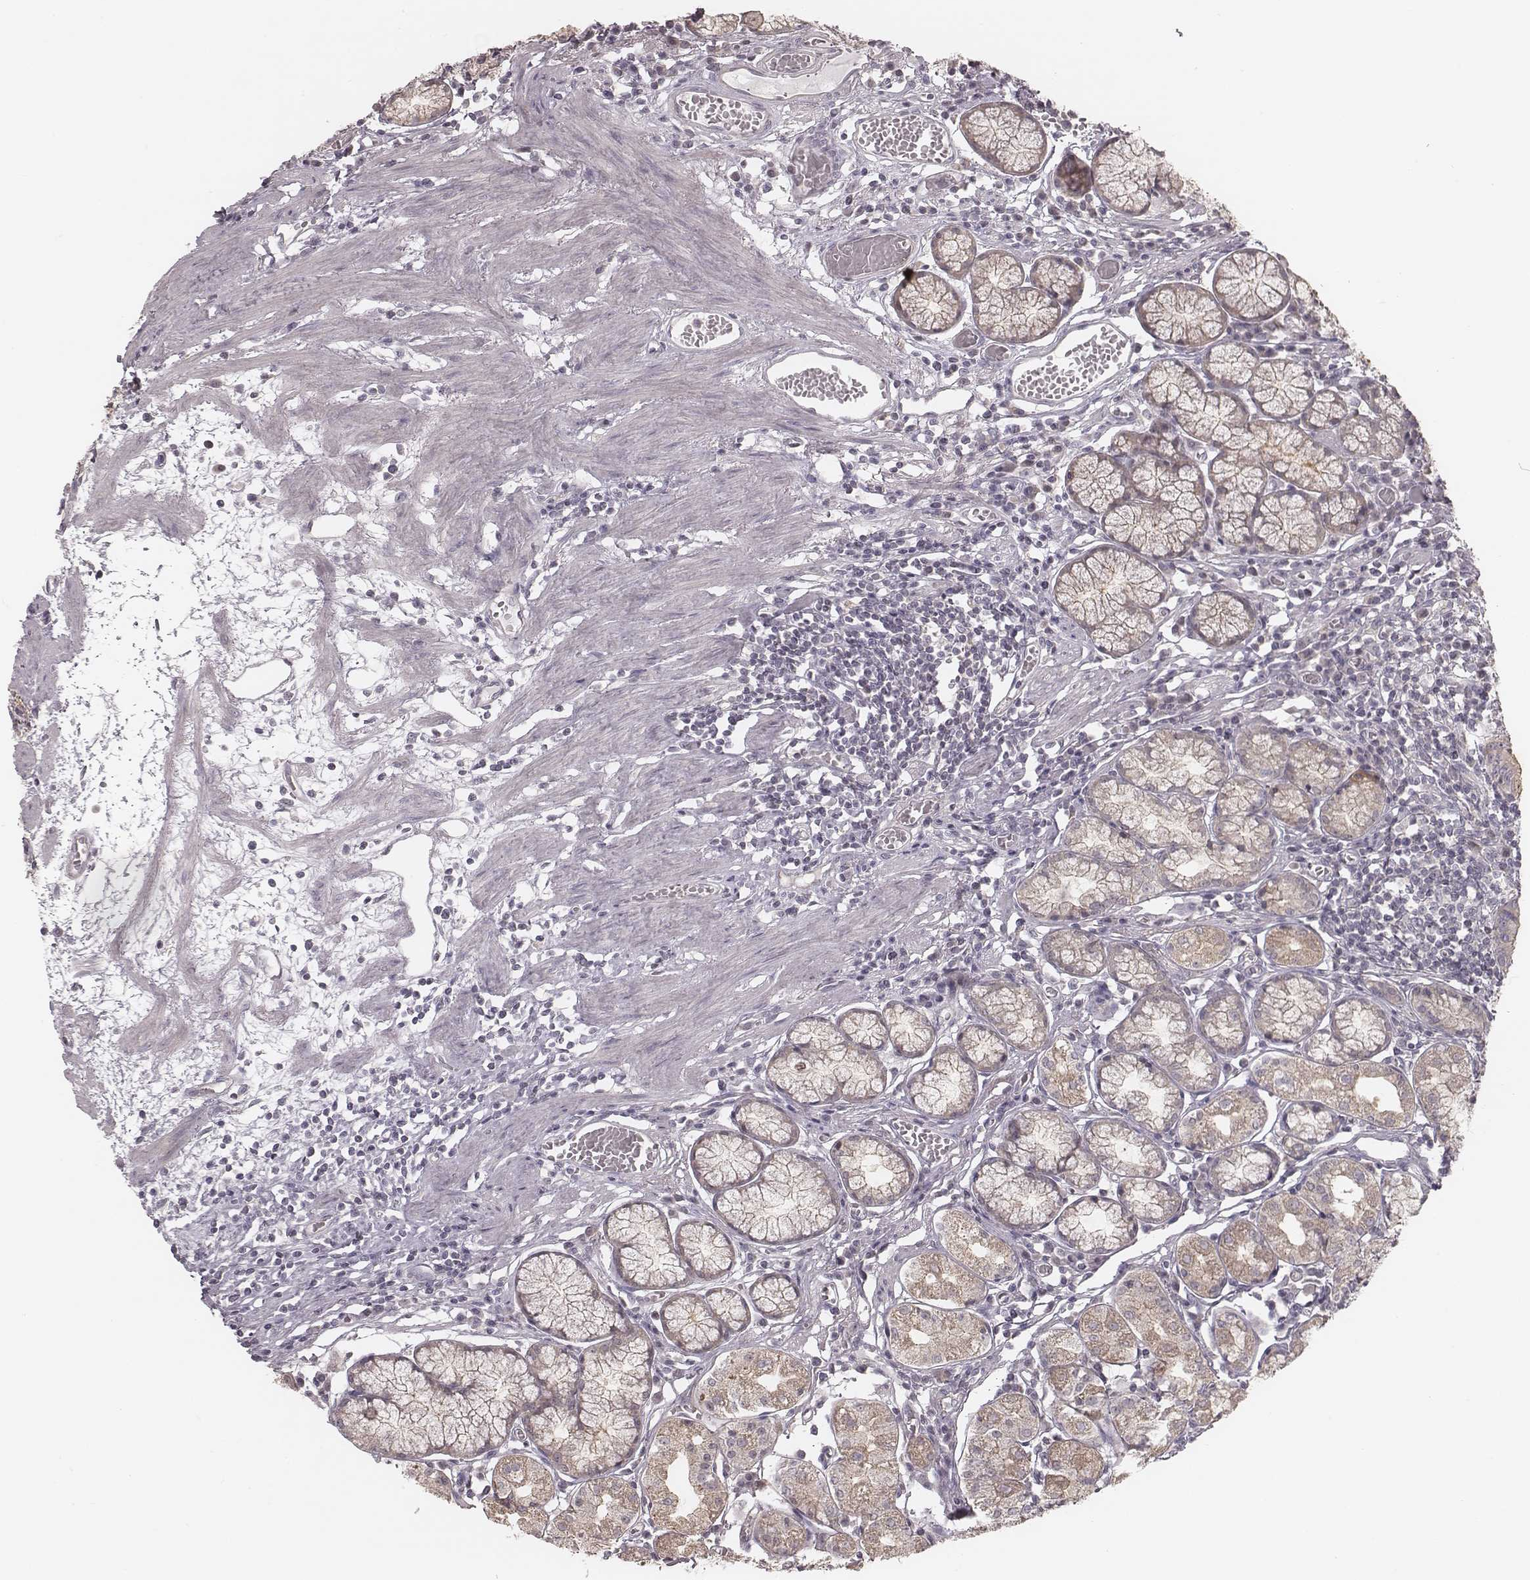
{"staining": {"intensity": "weak", "quantity": ">75%", "location": "cytoplasmic/membranous"}, "tissue": "stomach", "cell_type": "Glandular cells", "image_type": "normal", "snomed": [{"axis": "morphology", "description": "Normal tissue, NOS"}, {"axis": "topography", "description": "Stomach"}], "caption": "Immunohistochemical staining of unremarkable human stomach demonstrates >75% levels of weak cytoplasmic/membranous protein expression in approximately >75% of glandular cells. Nuclei are stained in blue.", "gene": "TDRD5", "patient": {"sex": "male", "age": 55}}